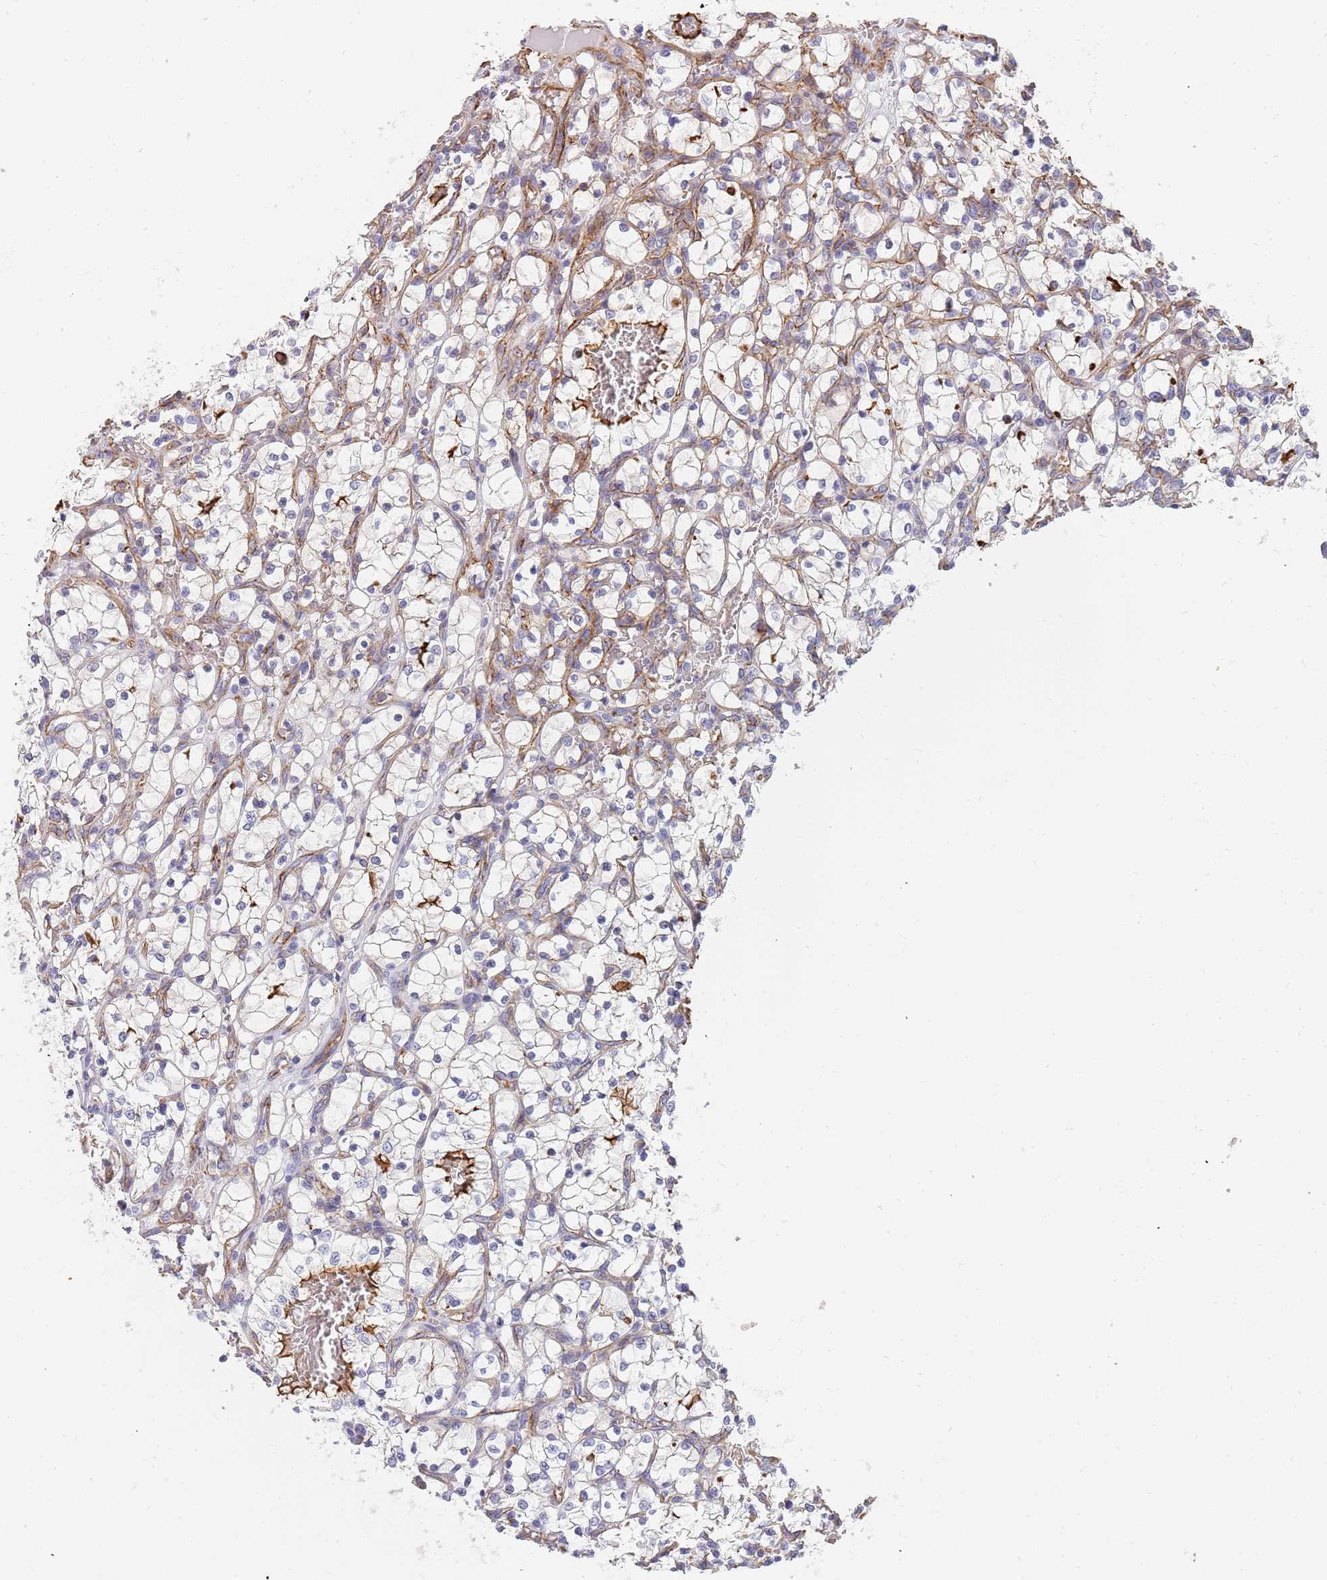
{"staining": {"intensity": "moderate", "quantity": "<25%", "location": "cytoplasmic/membranous"}, "tissue": "renal cancer", "cell_type": "Tumor cells", "image_type": "cancer", "snomed": [{"axis": "morphology", "description": "Adenocarcinoma, NOS"}, {"axis": "topography", "description": "Kidney"}], "caption": "Immunohistochemistry (IHC) histopathology image of renal cancer stained for a protein (brown), which demonstrates low levels of moderate cytoplasmic/membranous staining in approximately <25% of tumor cells.", "gene": "GFRAL", "patient": {"sex": "female", "age": 69}}